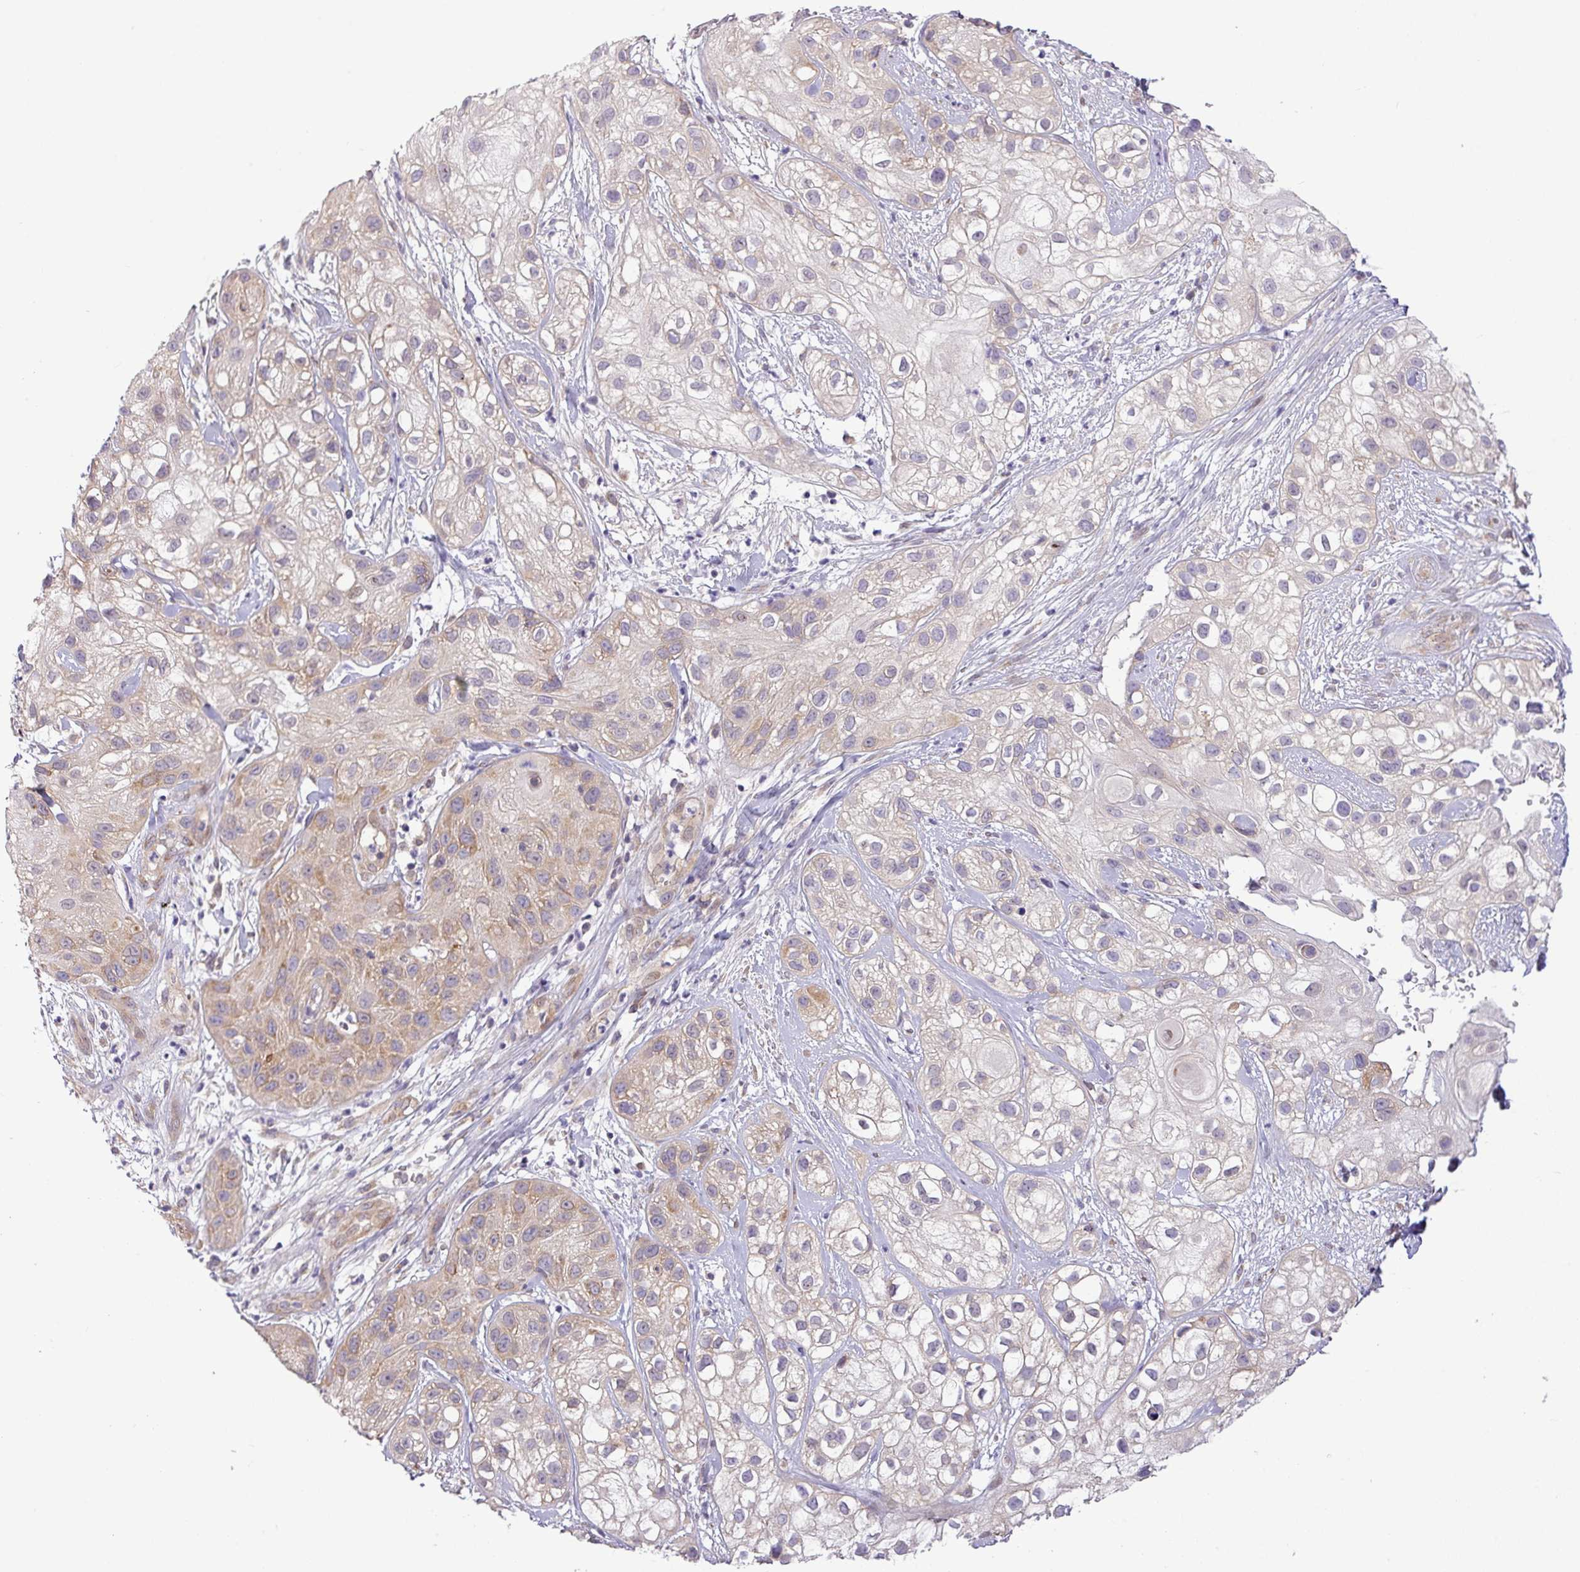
{"staining": {"intensity": "moderate", "quantity": "<25%", "location": "cytoplasmic/membranous"}, "tissue": "skin cancer", "cell_type": "Tumor cells", "image_type": "cancer", "snomed": [{"axis": "morphology", "description": "Squamous cell carcinoma, NOS"}, {"axis": "topography", "description": "Skin"}], "caption": "Protein expression by immunohistochemistry (IHC) shows moderate cytoplasmic/membranous expression in about <25% of tumor cells in squamous cell carcinoma (skin).", "gene": "FAM222B", "patient": {"sex": "male", "age": 82}}